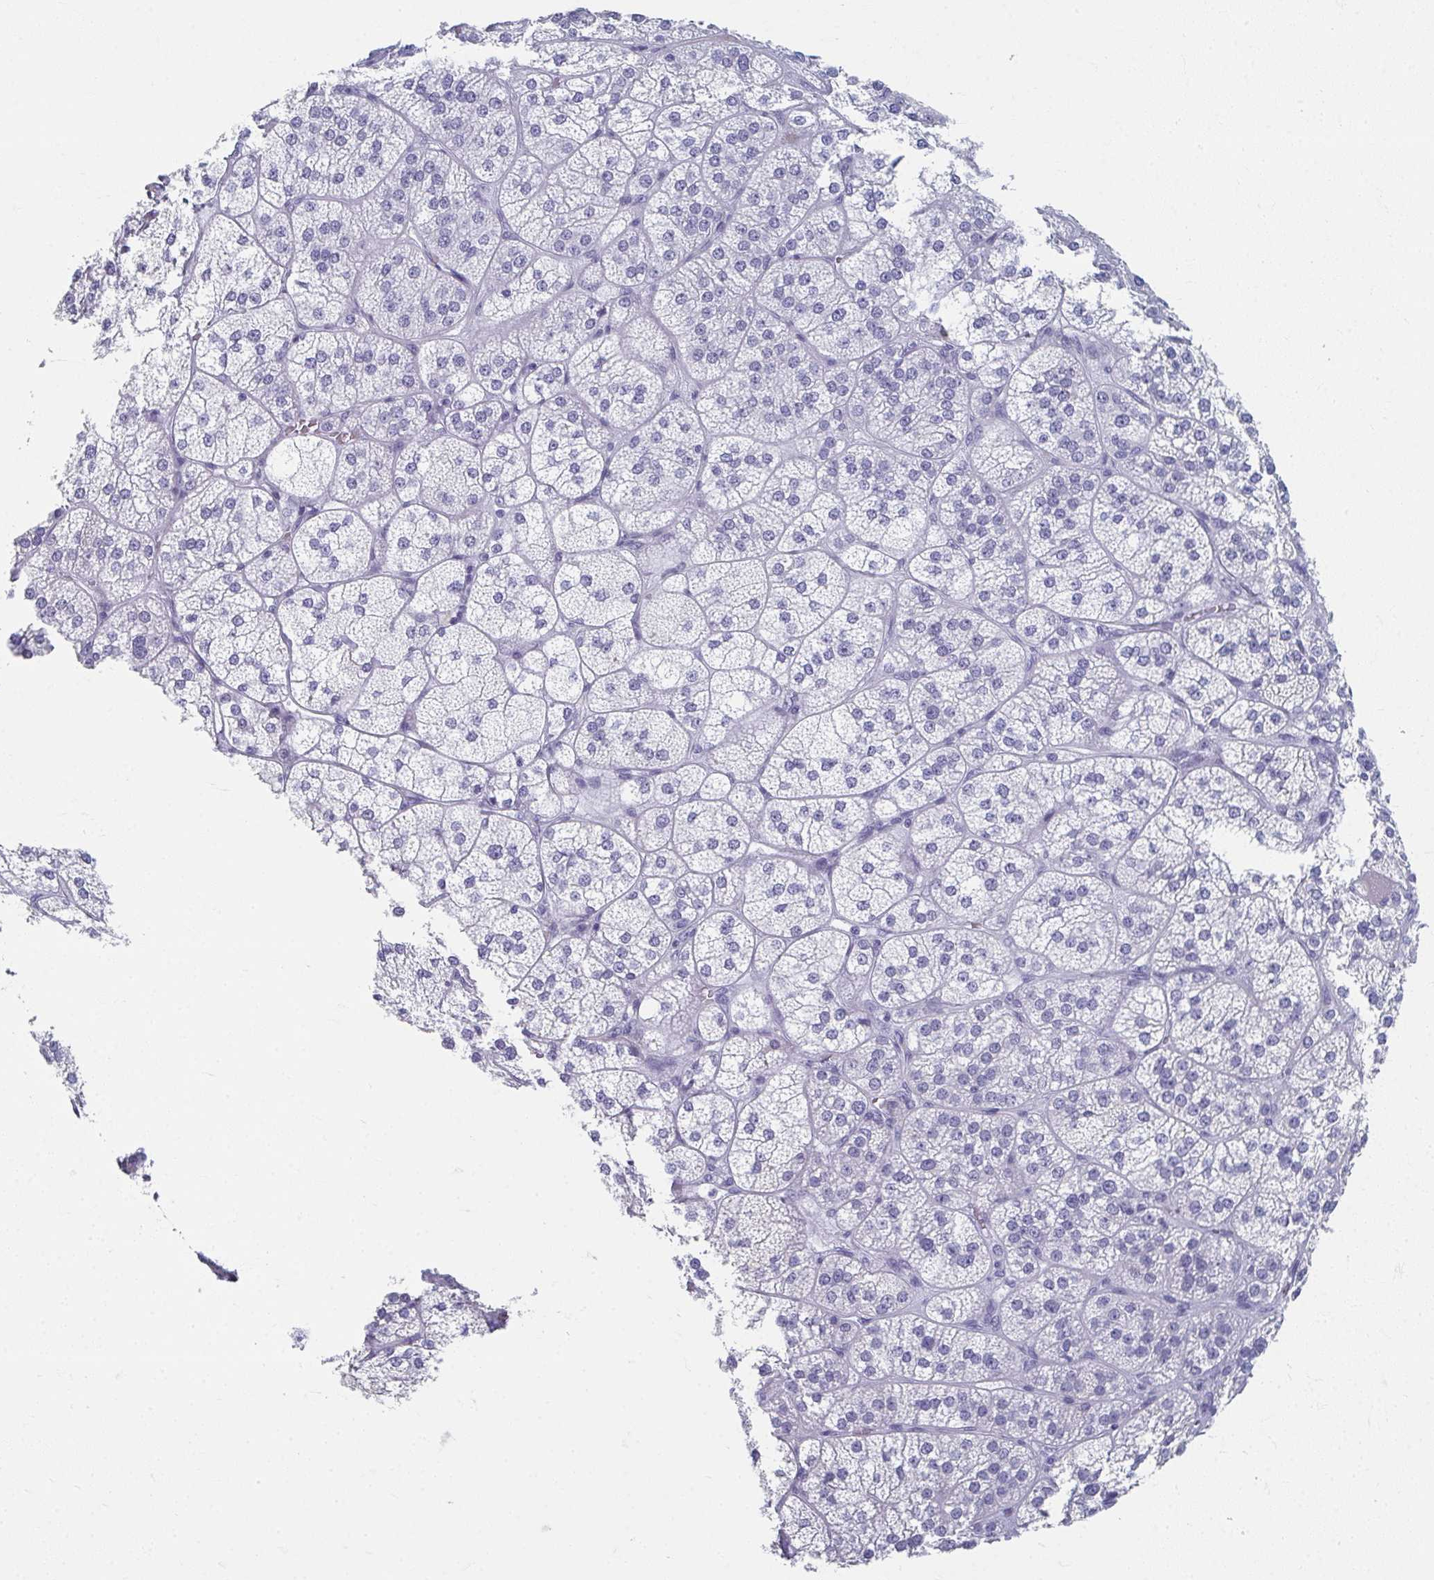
{"staining": {"intensity": "negative", "quantity": "none", "location": "none"}, "tissue": "adrenal gland", "cell_type": "Glandular cells", "image_type": "normal", "snomed": [{"axis": "morphology", "description": "Normal tissue, NOS"}, {"axis": "topography", "description": "Adrenal gland"}], "caption": "There is no significant expression in glandular cells of adrenal gland. (DAB (3,3'-diaminobenzidine) immunohistochemistry (IHC), high magnification).", "gene": "GHRL", "patient": {"sex": "female", "age": 60}}